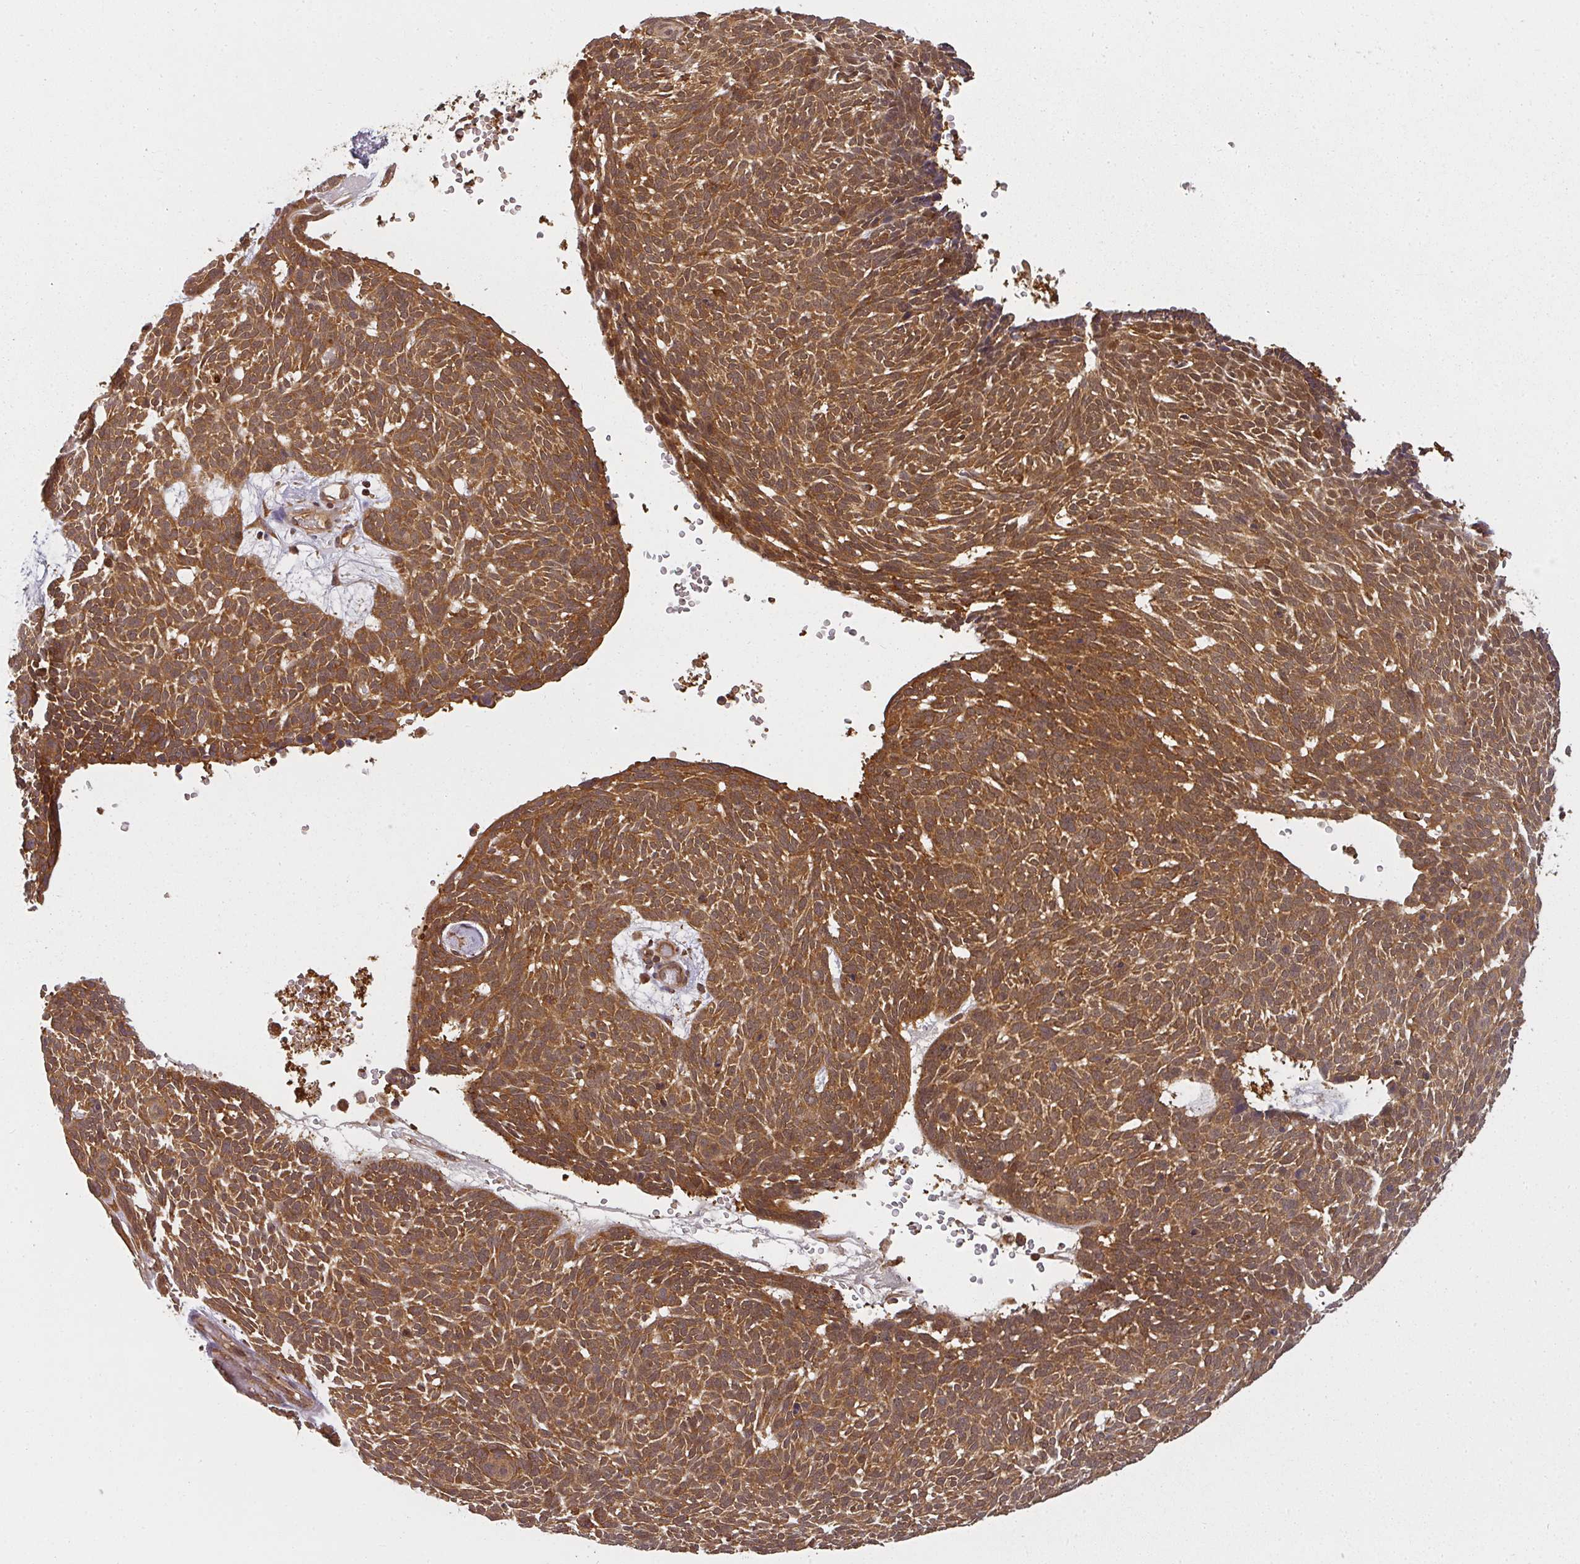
{"staining": {"intensity": "moderate", "quantity": ">75%", "location": "cytoplasmic/membranous"}, "tissue": "skin cancer", "cell_type": "Tumor cells", "image_type": "cancer", "snomed": [{"axis": "morphology", "description": "Basal cell carcinoma"}, {"axis": "topography", "description": "Skin"}], "caption": "An IHC photomicrograph of tumor tissue is shown. Protein staining in brown labels moderate cytoplasmic/membranous positivity in skin cancer within tumor cells. The staining was performed using DAB, with brown indicating positive protein expression. Nuclei are stained blue with hematoxylin.", "gene": "PPP6R3", "patient": {"sex": "male", "age": 61}}